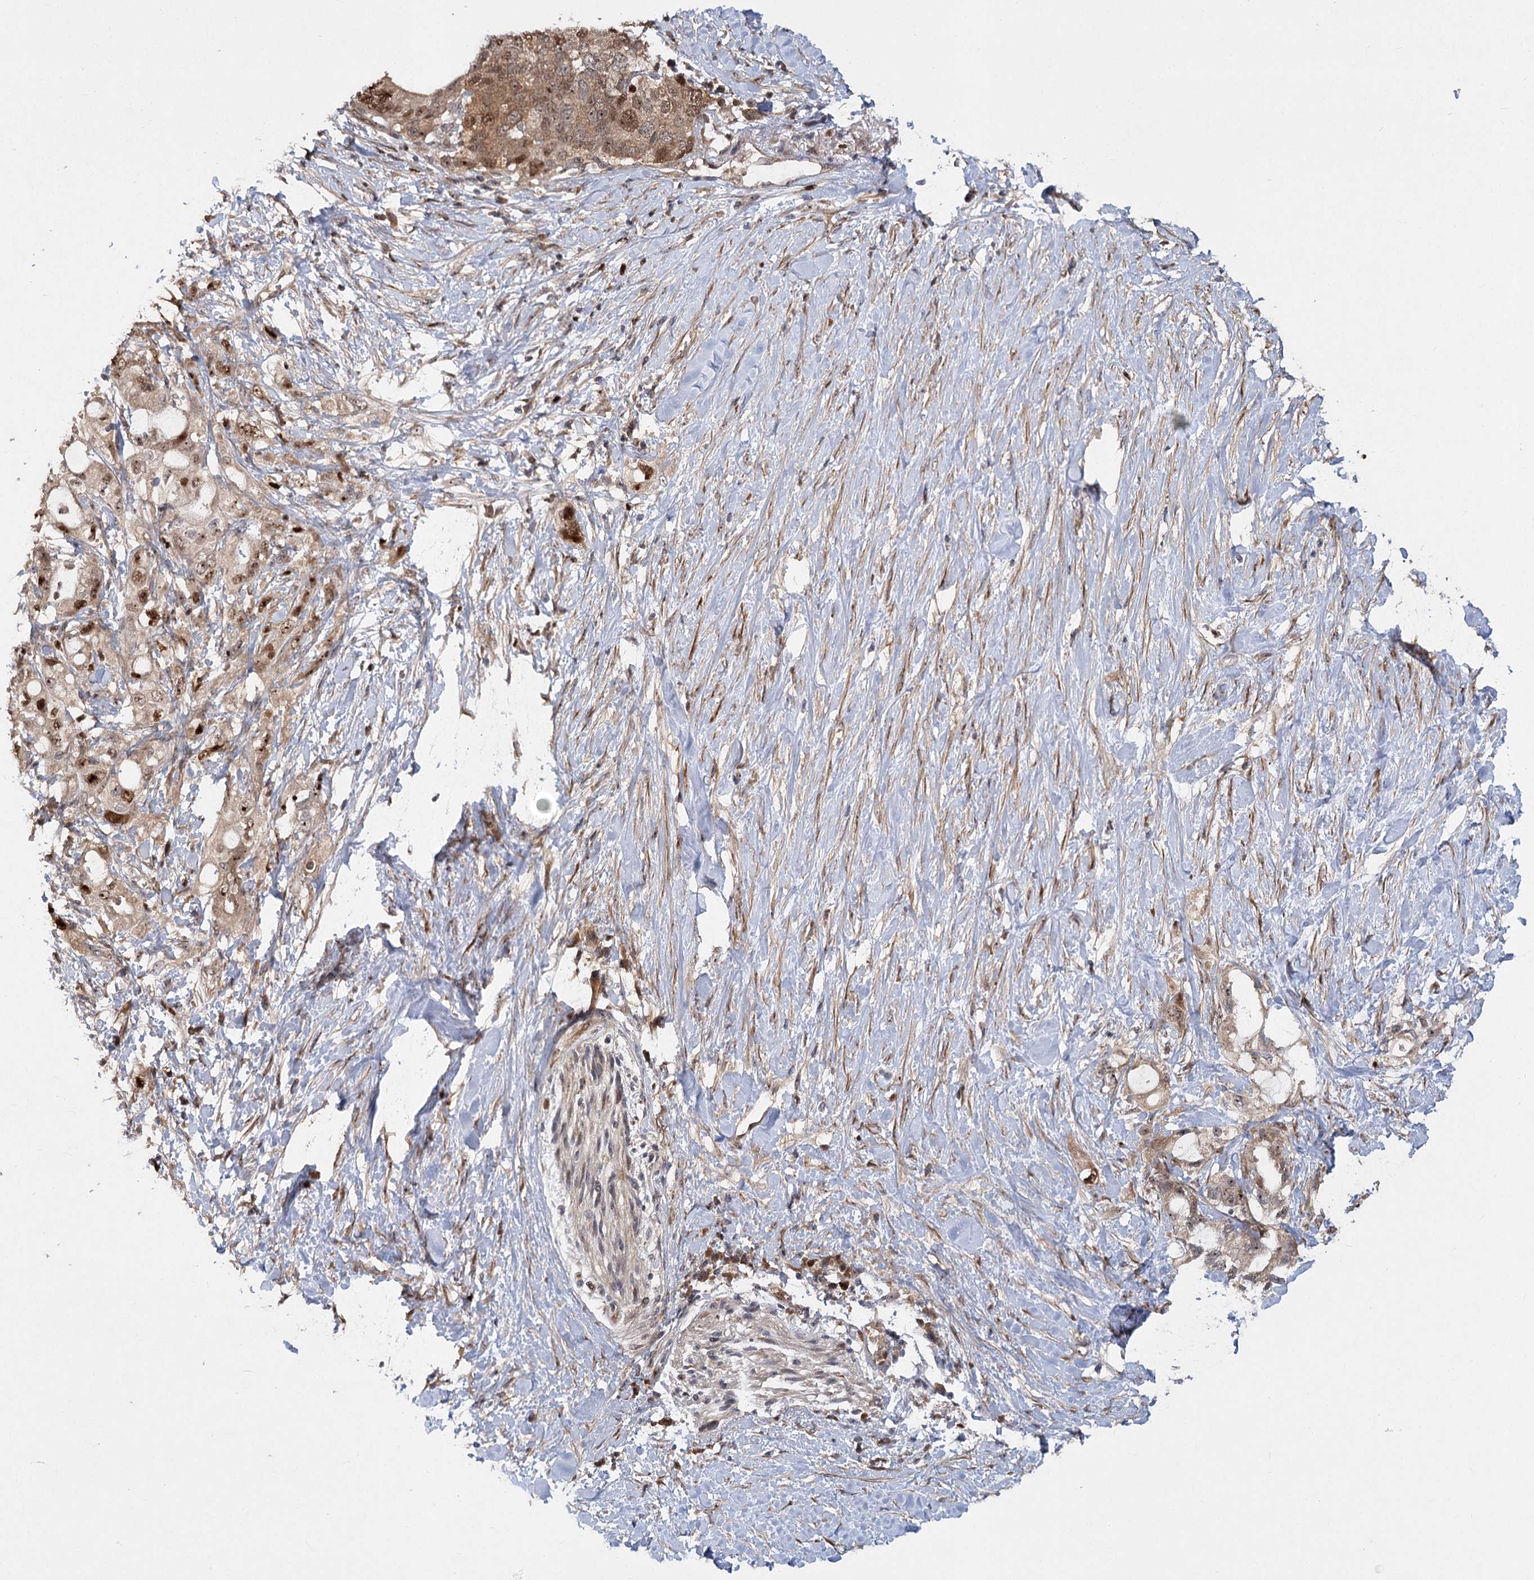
{"staining": {"intensity": "moderate", "quantity": ">75%", "location": "cytoplasmic/membranous,nuclear"}, "tissue": "pancreatic cancer", "cell_type": "Tumor cells", "image_type": "cancer", "snomed": [{"axis": "morphology", "description": "Adenocarcinoma, NOS"}, {"axis": "topography", "description": "Pancreas"}], "caption": "The immunohistochemical stain shows moderate cytoplasmic/membranous and nuclear staining in tumor cells of adenocarcinoma (pancreatic) tissue.", "gene": "PIK3C2A", "patient": {"sex": "female", "age": 56}}